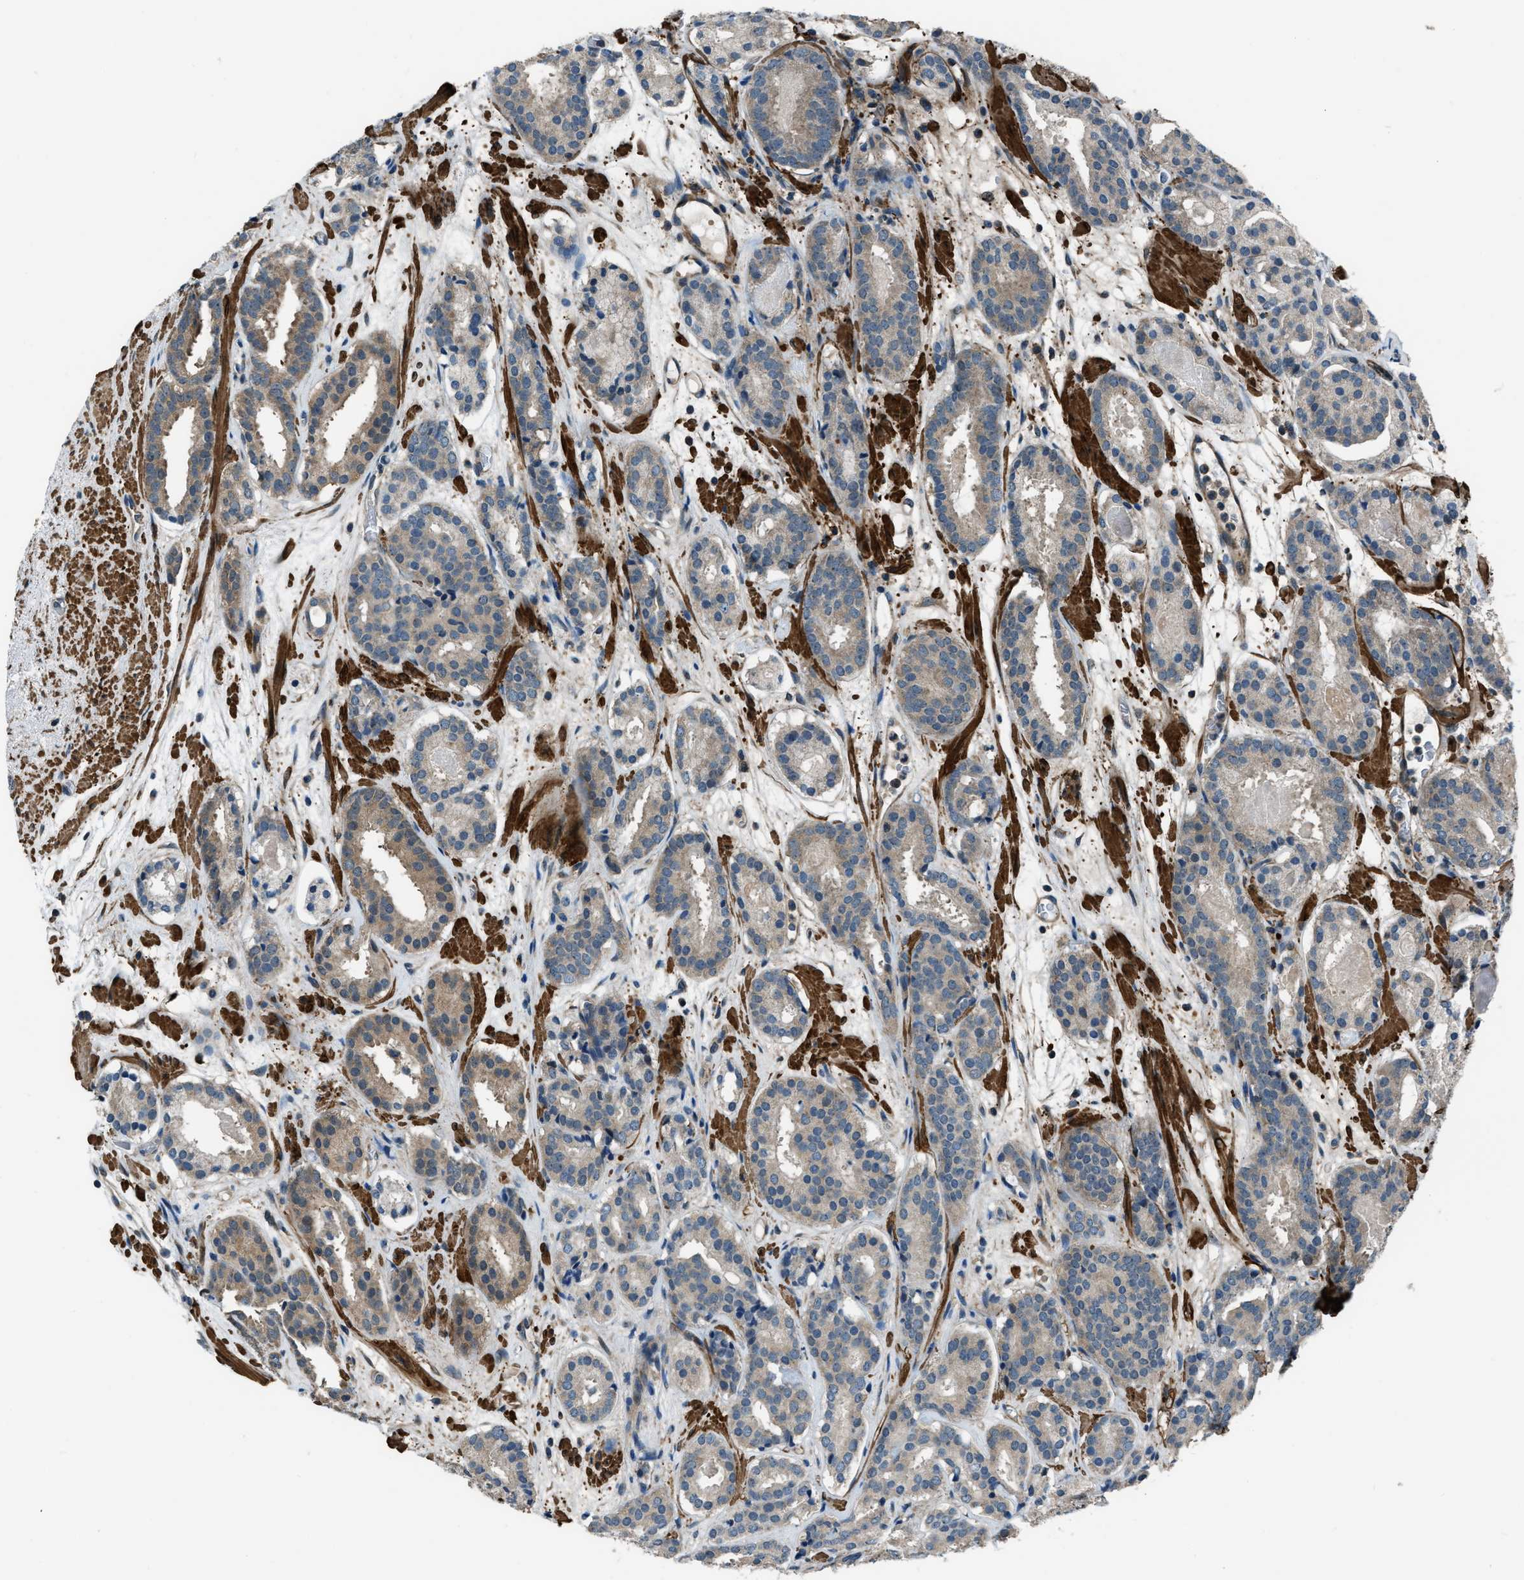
{"staining": {"intensity": "weak", "quantity": "25%-75%", "location": "cytoplasmic/membranous"}, "tissue": "prostate cancer", "cell_type": "Tumor cells", "image_type": "cancer", "snomed": [{"axis": "morphology", "description": "Adenocarcinoma, Low grade"}, {"axis": "topography", "description": "Prostate"}], "caption": "About 25%-75% of tumor cells in human prostate cancer reveal weak cytoplasmic/membranous protein positivity as visualized by brown immunohistochemical staining.", "gene": "NUDCD3", "patient": {"sex": "male", "age": 69}}